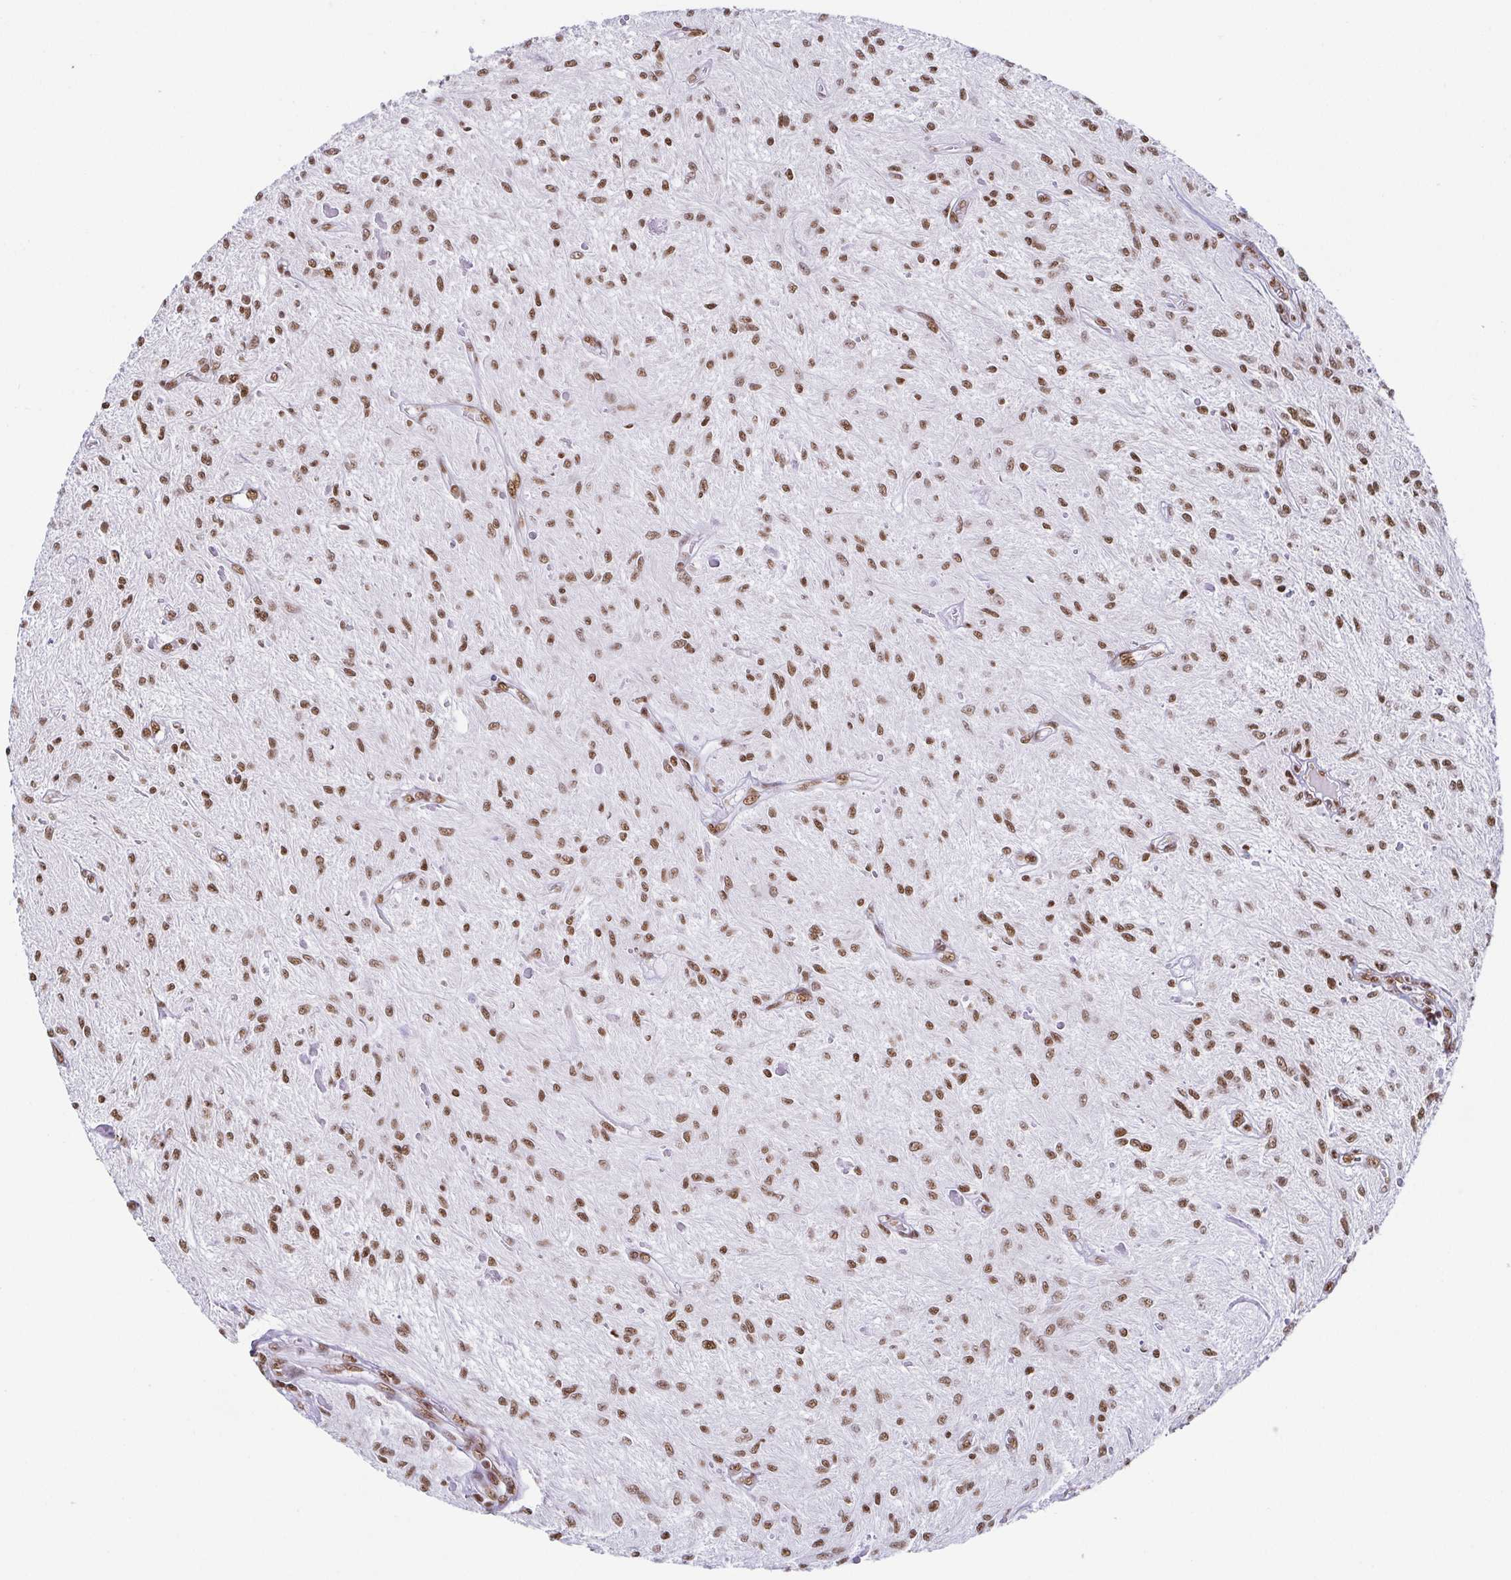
{"staining": {"intensity": "moderate", "quantity": ">75%", "location": "nuclear"}, "tissue": "glioma", "cell_type": "Tumor cells", "image_type": "cancer", "snomed": [{"axis": "morphology", "description": "Glioma, malignant, Low grade"}, {"axis": "topography", "description": "Cerebellum"}], "caption": "DAB (3,3'-diaminobenzidine) immunohistochemical staining of glioma reveals moderate nuclear protein positivity in approximately >75% of tumor cells. Using DAB (brown) and hematoxylin (blue) stains, captured at high magnification using brightfield microscopy.", "gene": "EWSR1", "patient": {"sex": "female", "age": 14}}